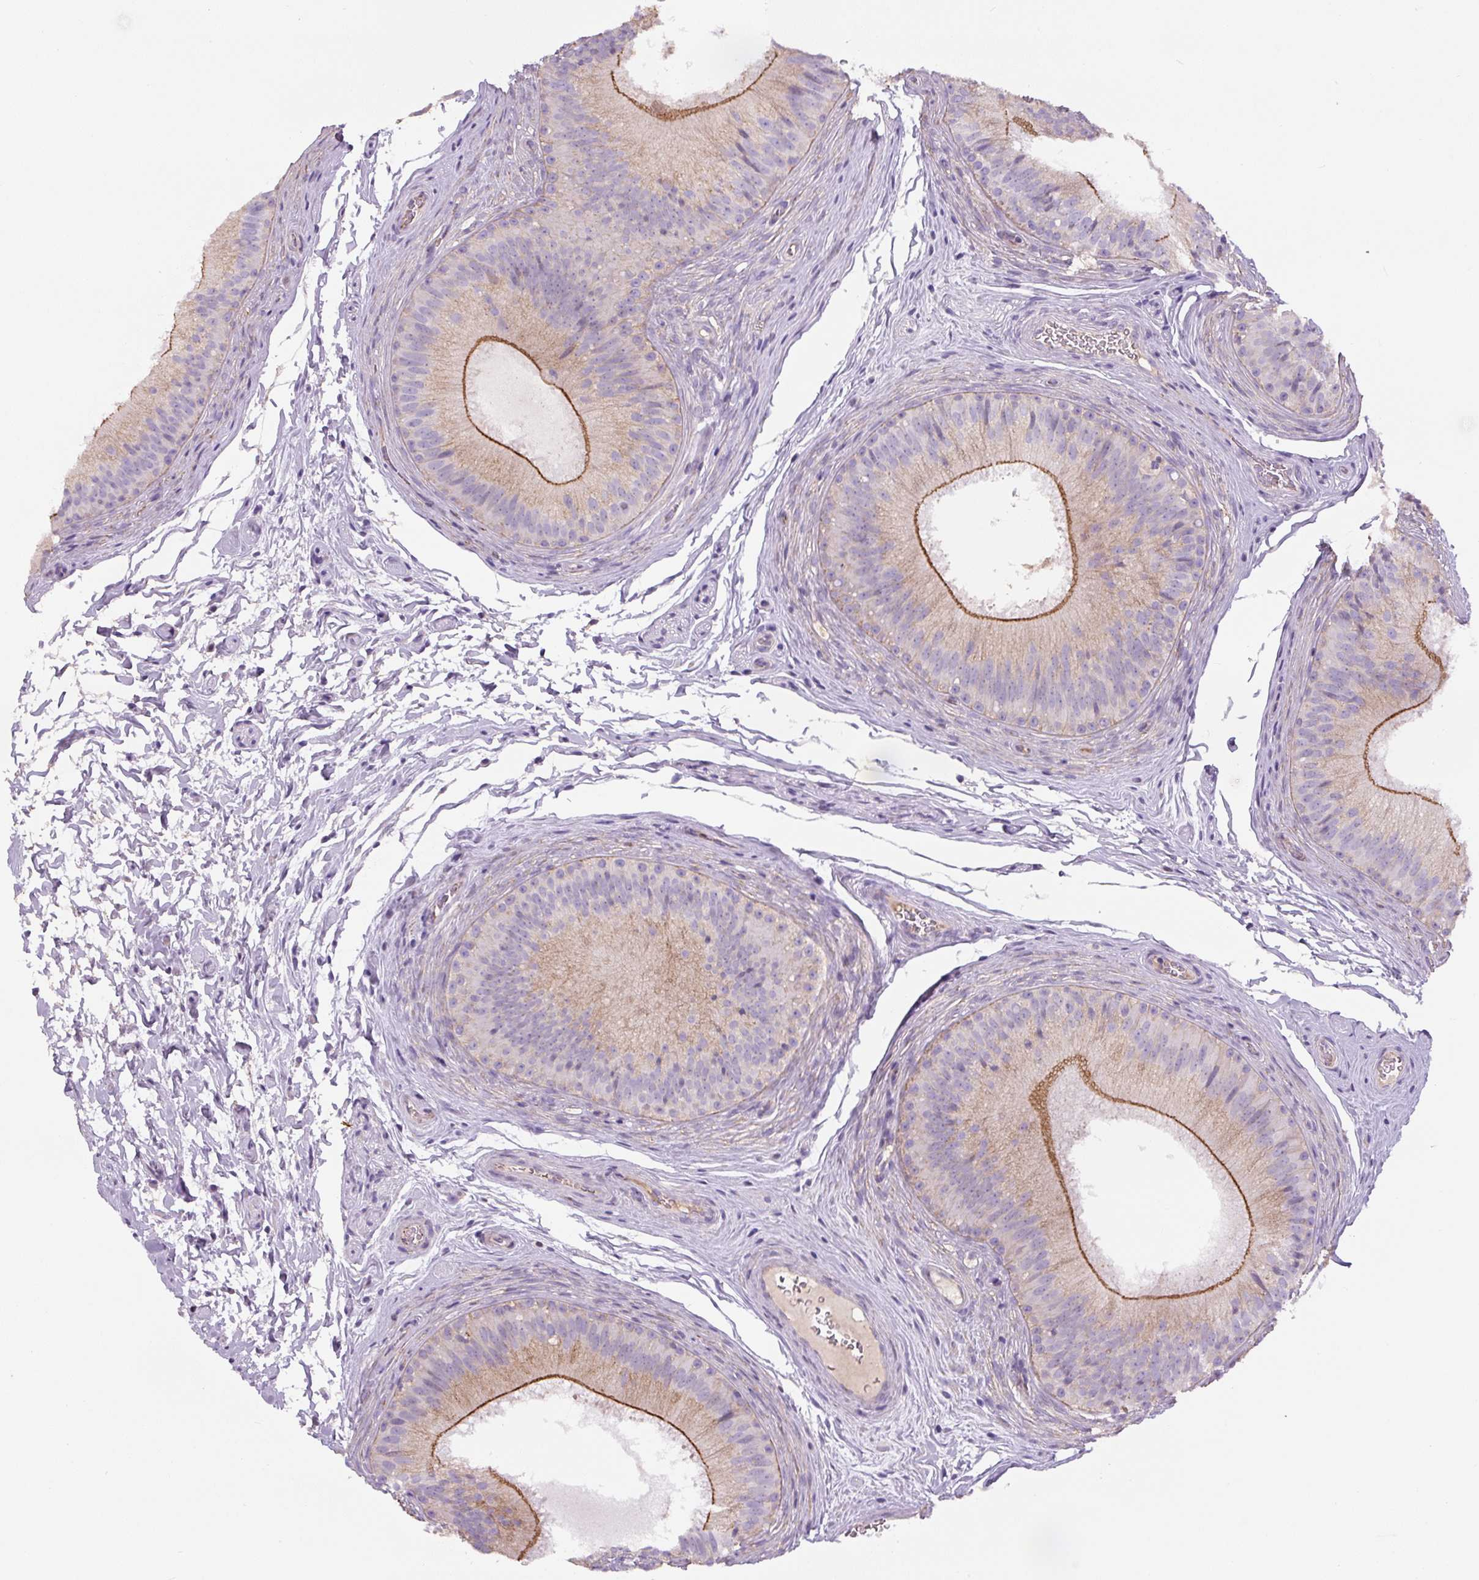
{"staining": {"intensity": "moderate", "quantity": "25%-75%", "location": "cytoplasmic/membranous"}, "tissue": "epididymis", "cell_type": "Glandular cells", "image_type": "normal", "snomed": [{"axis": "morphology", "description": "Normal tissue, NOS"}, {"axis": "topography", "description": "Epididymis"}], "caption": "Immunohistochemistry micrograph of unremarkable epididymis: epididymis stained using immunohistochemistry demonstrates medium levels of moderate protein expression localized specifically in the cytoplasmic/membranous of glandular cells, appearing as a cytoplasmic/membranous brown color.", "gene": "CCNI2", "patient": {"sex": "male", "age": 24}}